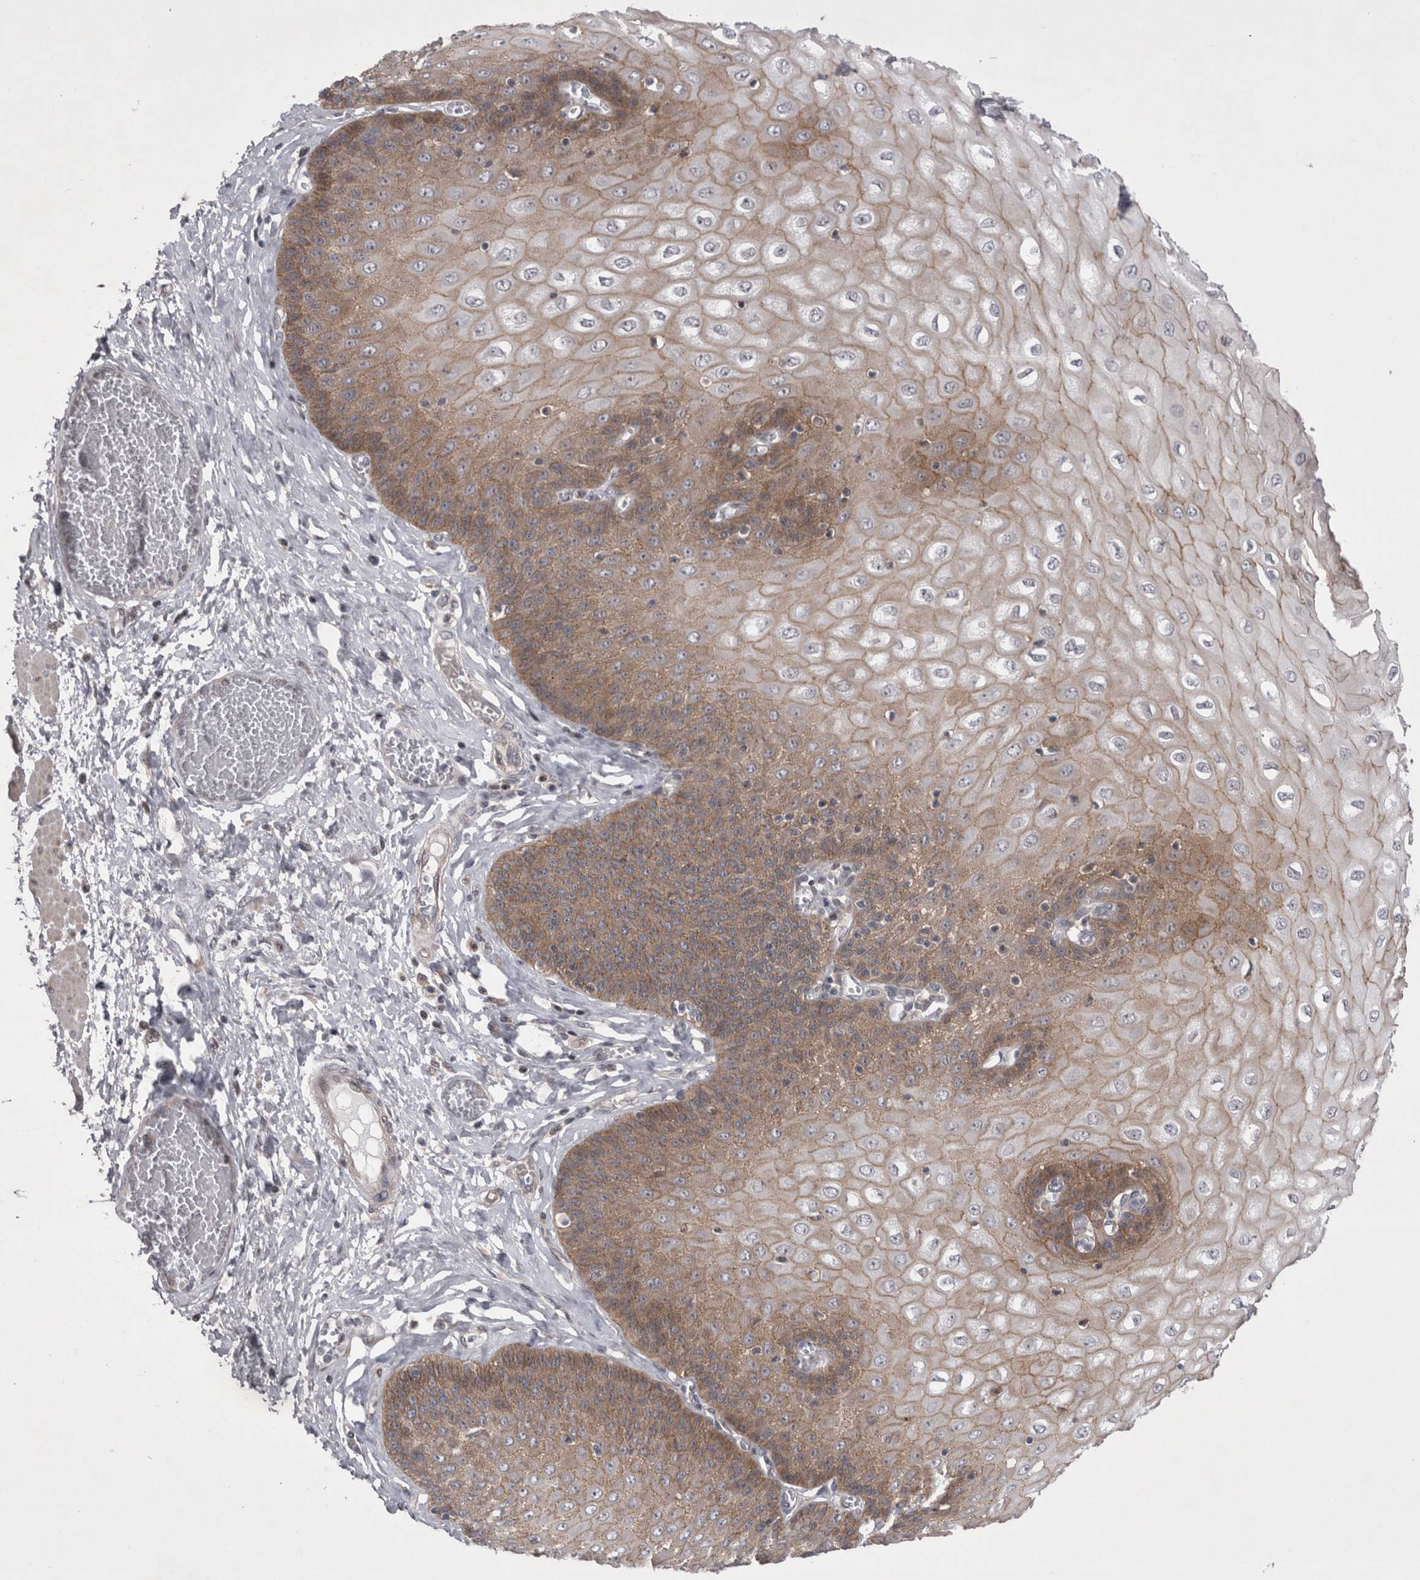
{"staining": {"intensity": "moderate", "quantity": "25%-75%", "location": "cytoplasmic/membranous"}, "tissue": "esophagus", "cell_type": "Squamous epithelial cells", "image_type": "normal", "snomed": [{"axis": "morphology", "description": "Normal tissue, NOS"}, {"axis": "topography", "description": "Esophagus"}], "caption": "A medium amount of moderate cytoplasmic/membranous positivity is identified in about 25%-75% of squamous epithelial cells in benign esophagus. (DAB IHC, brown staining for protein, blue staining for nuclei).", "gene": "NENF", "patient": {"sex": "male", "age": 60}}